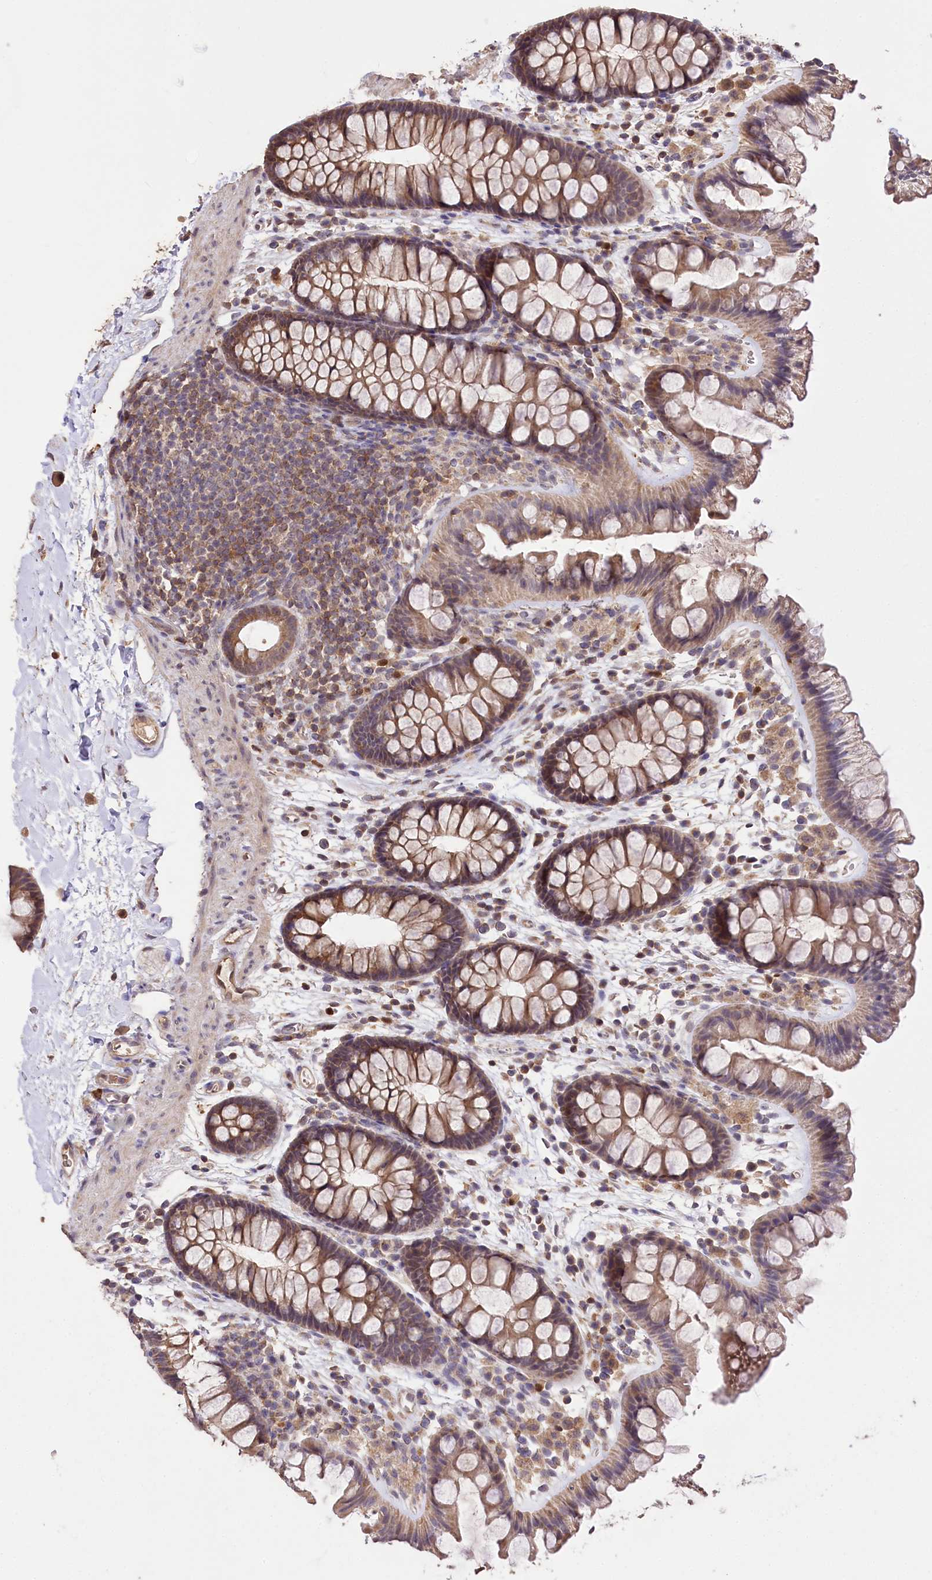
{"staining": {"intensity": "weak", "quantity": ">75%", "location": "cytoplasmic/membranous"}, "tissue": "colon", "cell_type": "Endothelial cells", "image_type": "normal", "snomed": [{"axis": "morphology", "description": "Normal tissue, NOS"}, {"axis": "topography", "description": "Colon"}], "caption": "A photomicrograph of human colon stained for a protein displays weak cytoplasmic/membranous brown staining in endothelial cells.", "gene": "SERGEF", "patient": {"sex": "female", "age": 62}}